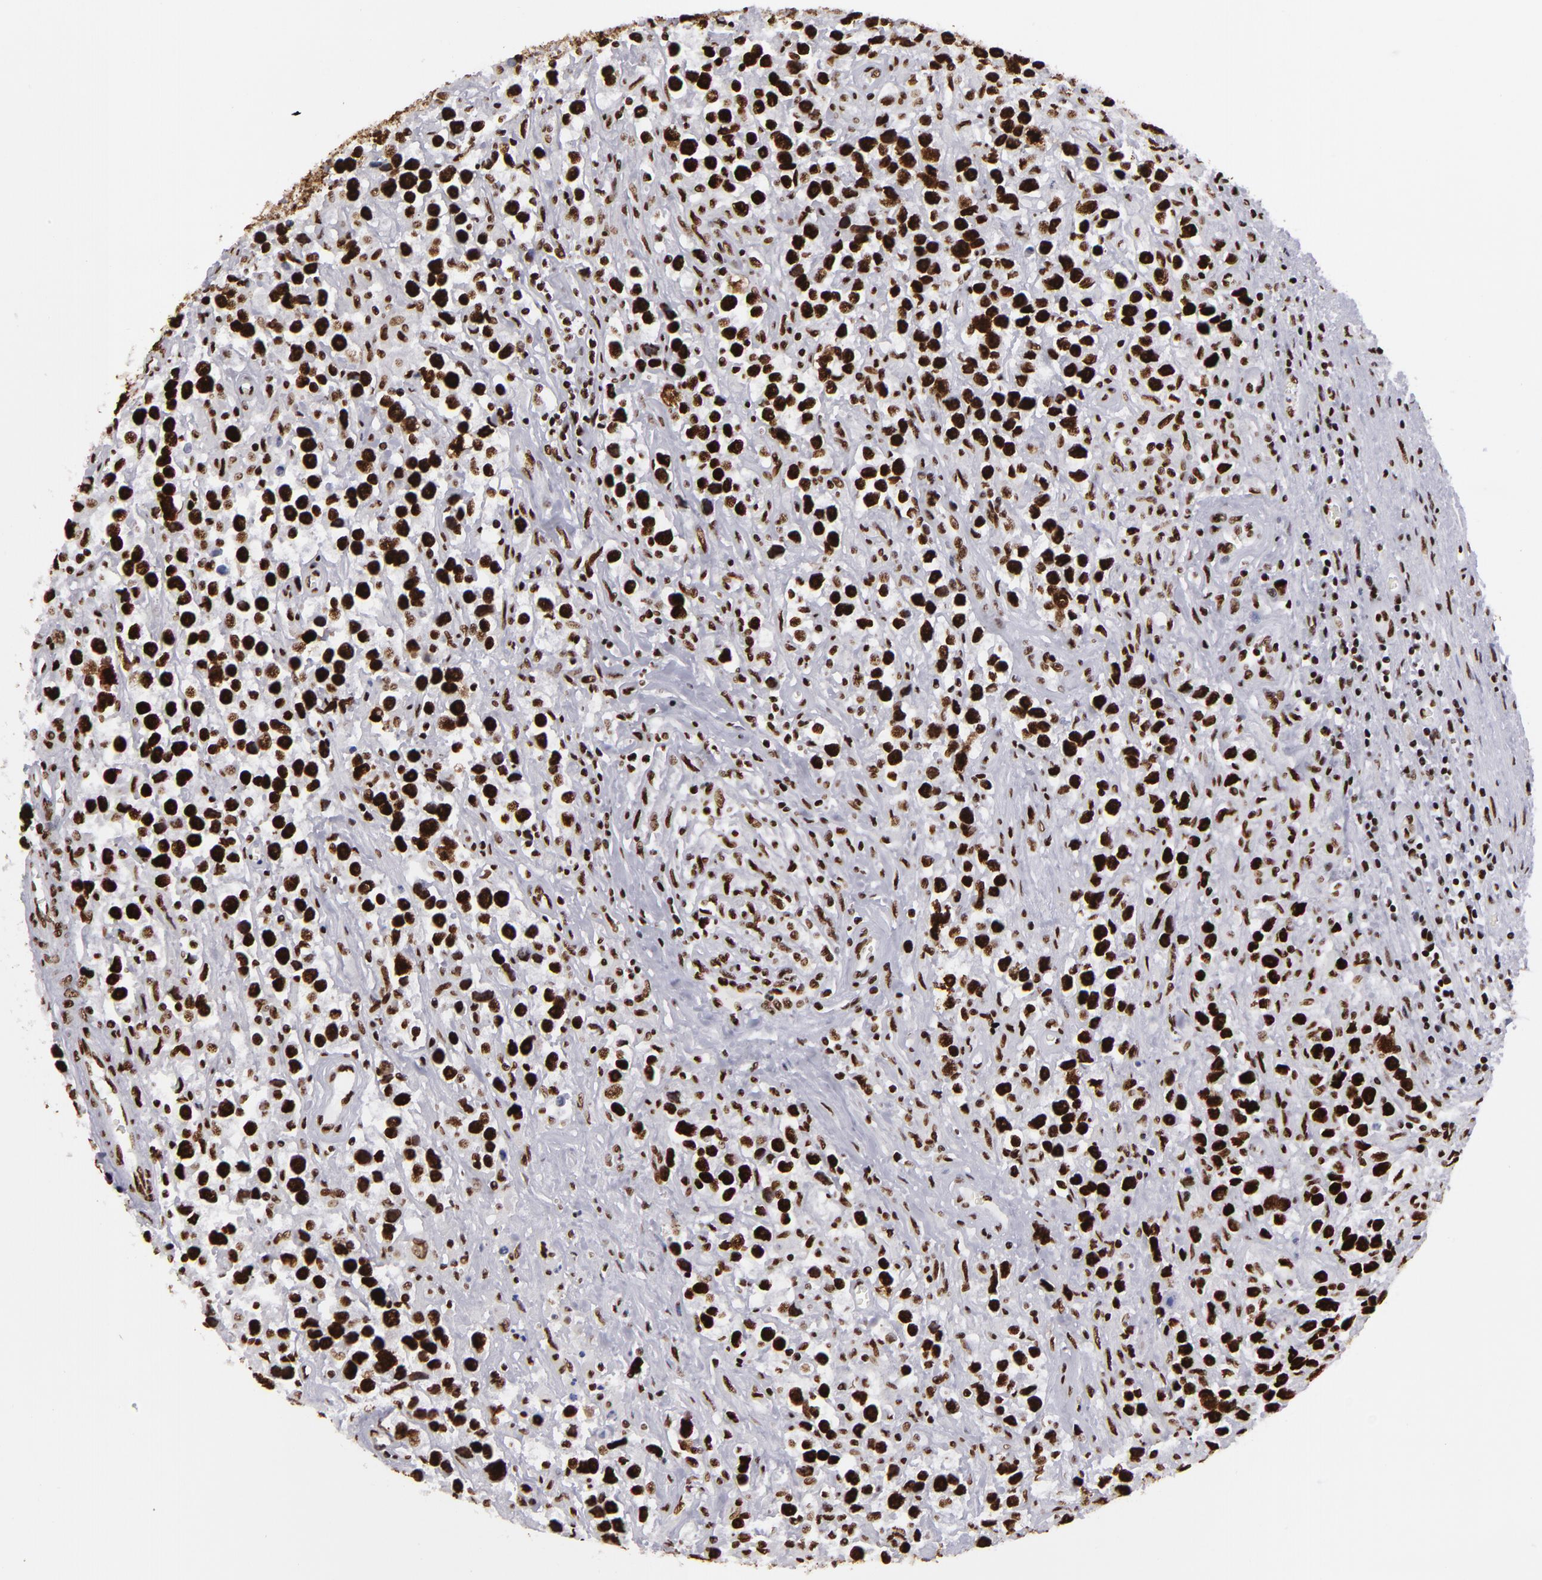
{"staining": {"intensity": "strong", "quantity": ">75%", "location": "nuclear"}, "tissue": "testis cancer", "cell_type": "Tumor cells", "image_type": "cancer", "snomed": [{"axis": "morphology", "description": "Seminoma, NOS"}, {"axis": "topography", "description": "Testis"}], "caption": "Testis cancer (seminoma) stained with immunohistochemistry exhibits strong nuclear expression in approximately >75% of tumor cells. (IHC, brightfield microscopy, high magnification).", "gene": "SAFB", "patient": {"sex": "male", "age": 43}}